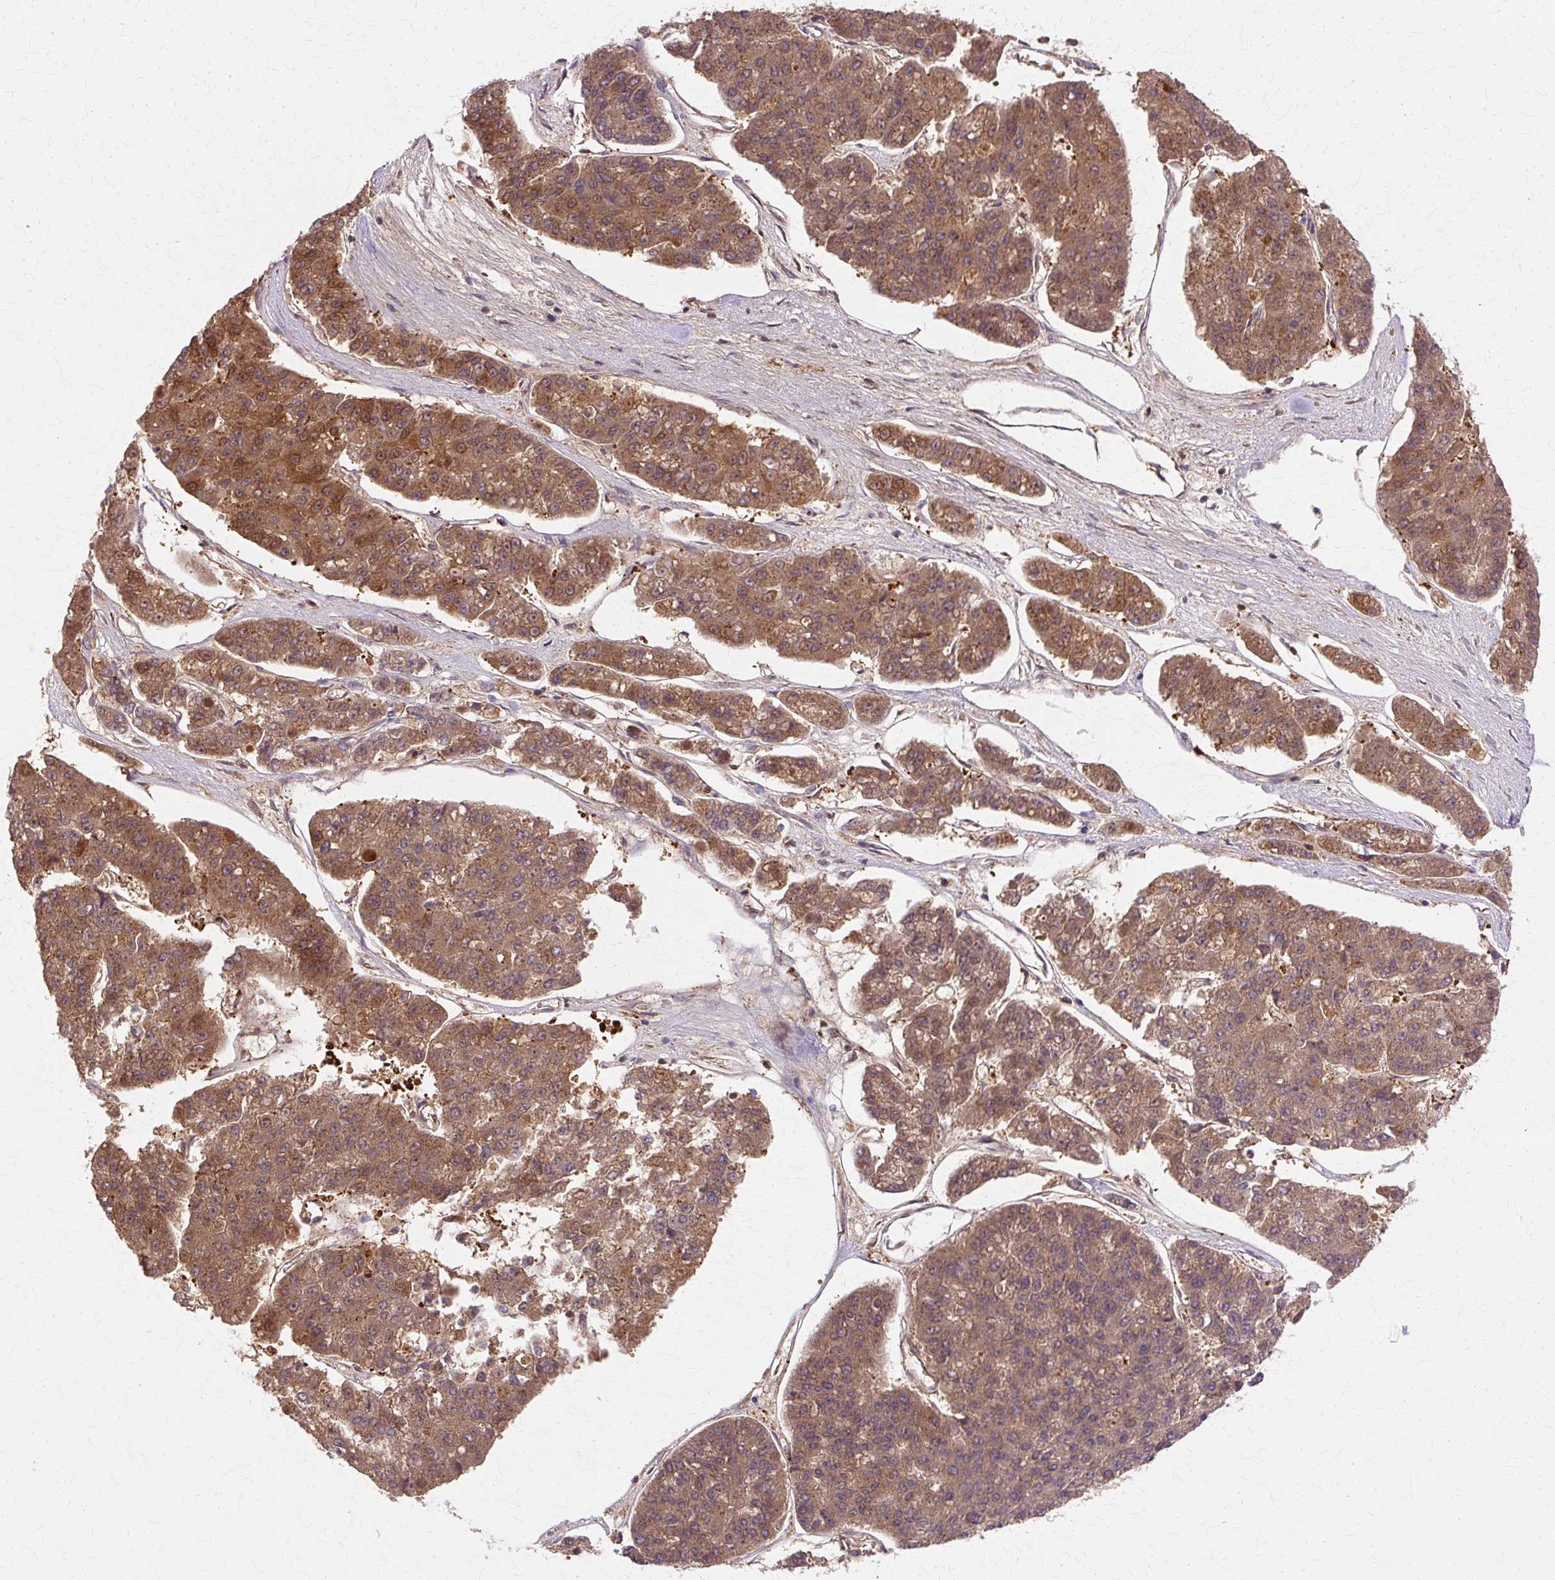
{"staining": {"intensity": "moderate", "quantity": ">75%", "location": "cytoplasmic/membranous"}, "tissue": "pancreatic cancer", "cell_type": "Tumor cells", "image_type": "cancer", "snomed": [{"axis": "morphology", "description": "Adenocarcinoma, NOS"}, {"axis": "topography", "description": "Pancreas"}], "caption": "Protein analysis of pancreatic cancer tissue demonstrates moderate cytoplasmic/membranous expression in about >75% of tumor cells. The staining is performed using DAB brown chromogen to label protein expression. The nuclei are counter-stained blue using hematoxylin.", "gene": "COPB1", "patient": {"sex": "male", "age": 50}}